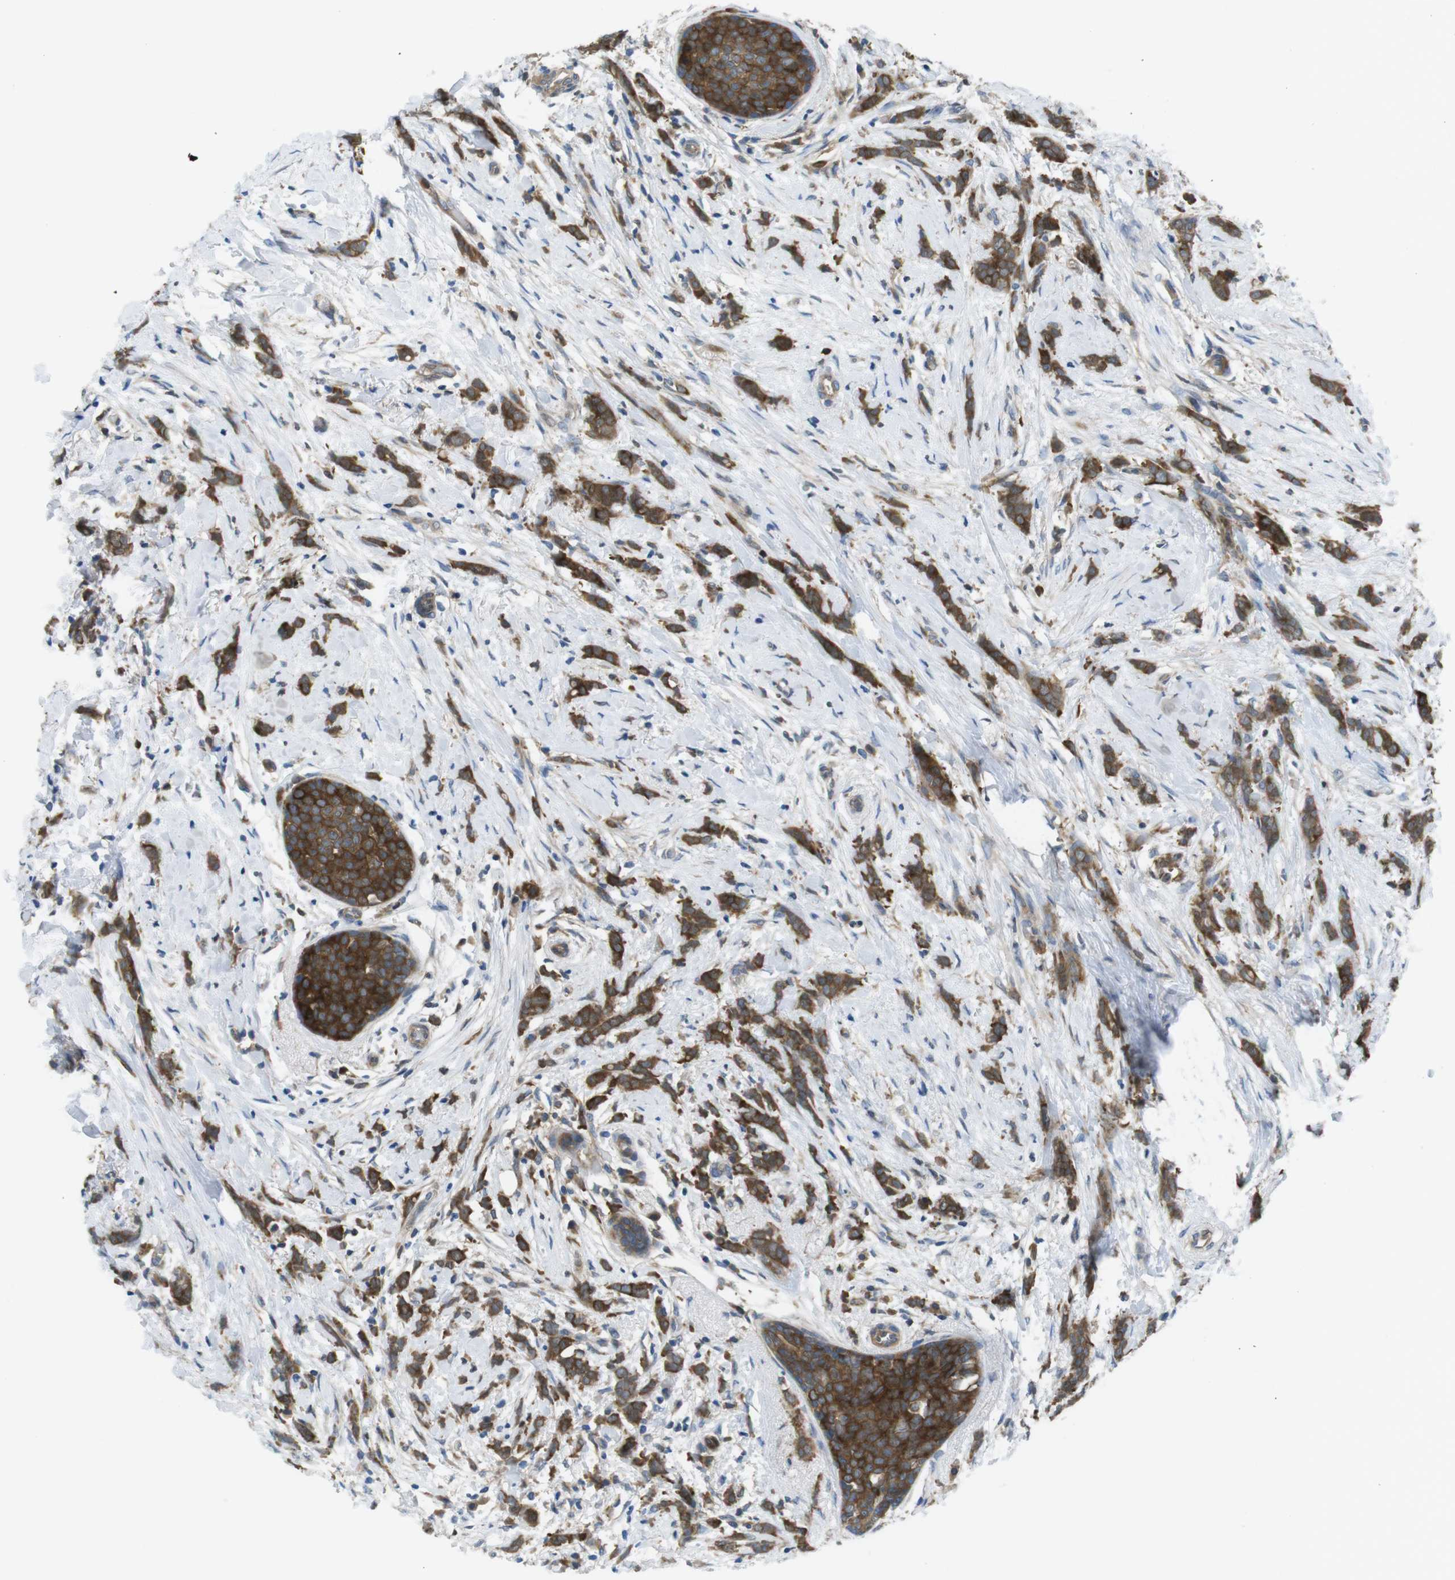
{"staining": {"intensity": "strong", "quantity": ">75%", "location": "cytoplasmic/membranous"}, "tissue": "breast cancer", "cell_type": "Tumor cells", "image_type": "cancer", "snomed": [{"axis": "morphology", "description": "Lobular carcinoma, in situ"}, {"axis": "morphology", "description": "Lobular carcinoma"}, {"axis": "topography", "description": "Breast"}], "caption": "This is a photomicrograph of IHC staining of breast cancer (lobular carcinoma in situ), which shows strong positivity in the cytoplasmic/membranous of tumor cells.", "gene": "MTHFD1", "patient": {"sex": "female", "age": 41}}